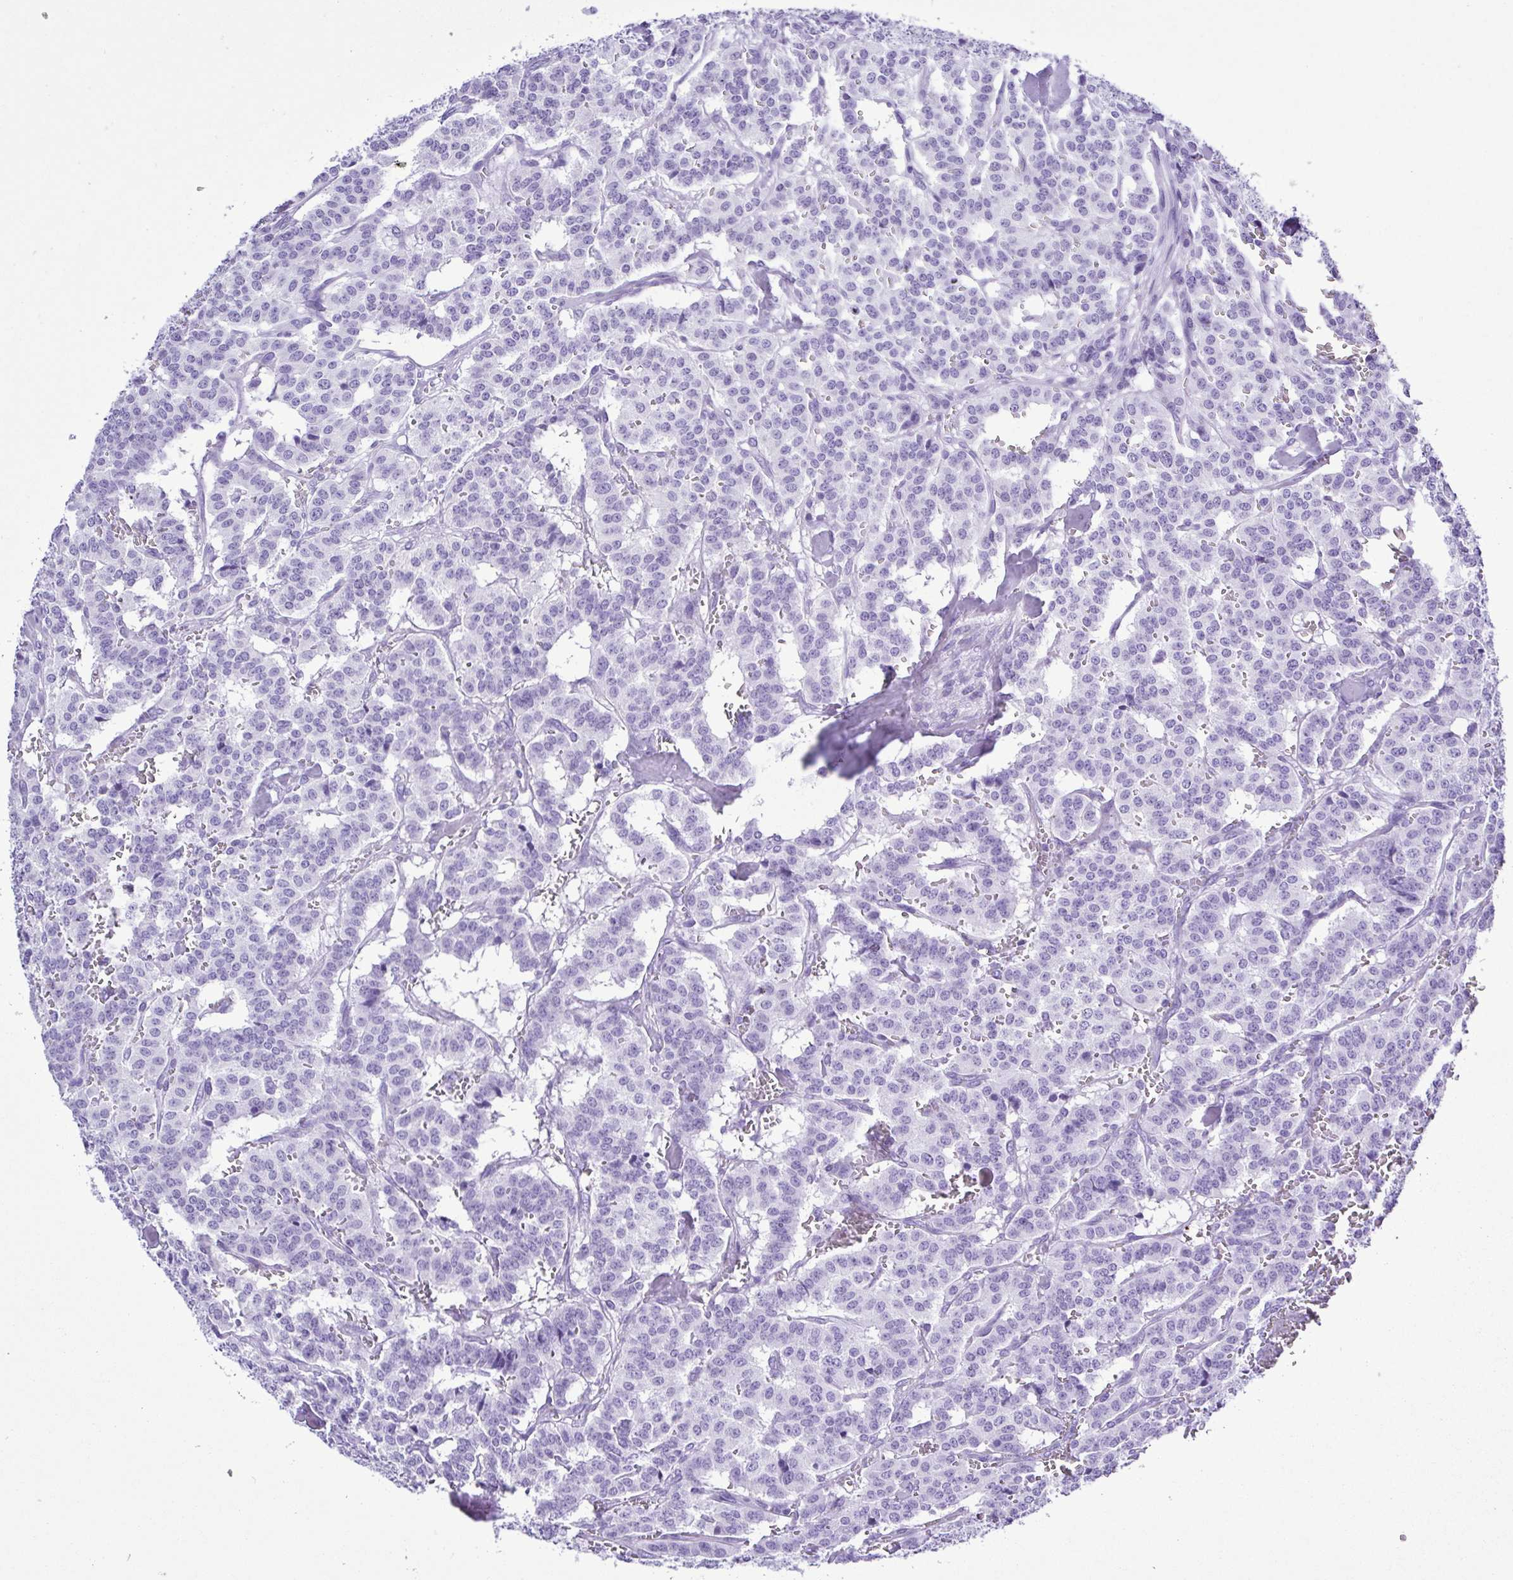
{"staining": {"intensity": "negative", "quantity": "none", "location": "none"}, "tissue": "carcinoid", "cell_type": "Tumor cells", "image_type": "cancer", "snomed": [{"axis": "morphology", "description": "Normal tissue, NOS"}, {"axis": "morphology", "description": "Carcinoid, malignant, NOS"}, {"axis": "topography", "description": "Lung"}], "caption": "A histopathology image of human carcinoid (malignant) is negative for staining in tumor cells.", "gene": "SYT1", "patient": {"sex": "female", "age": 46}}